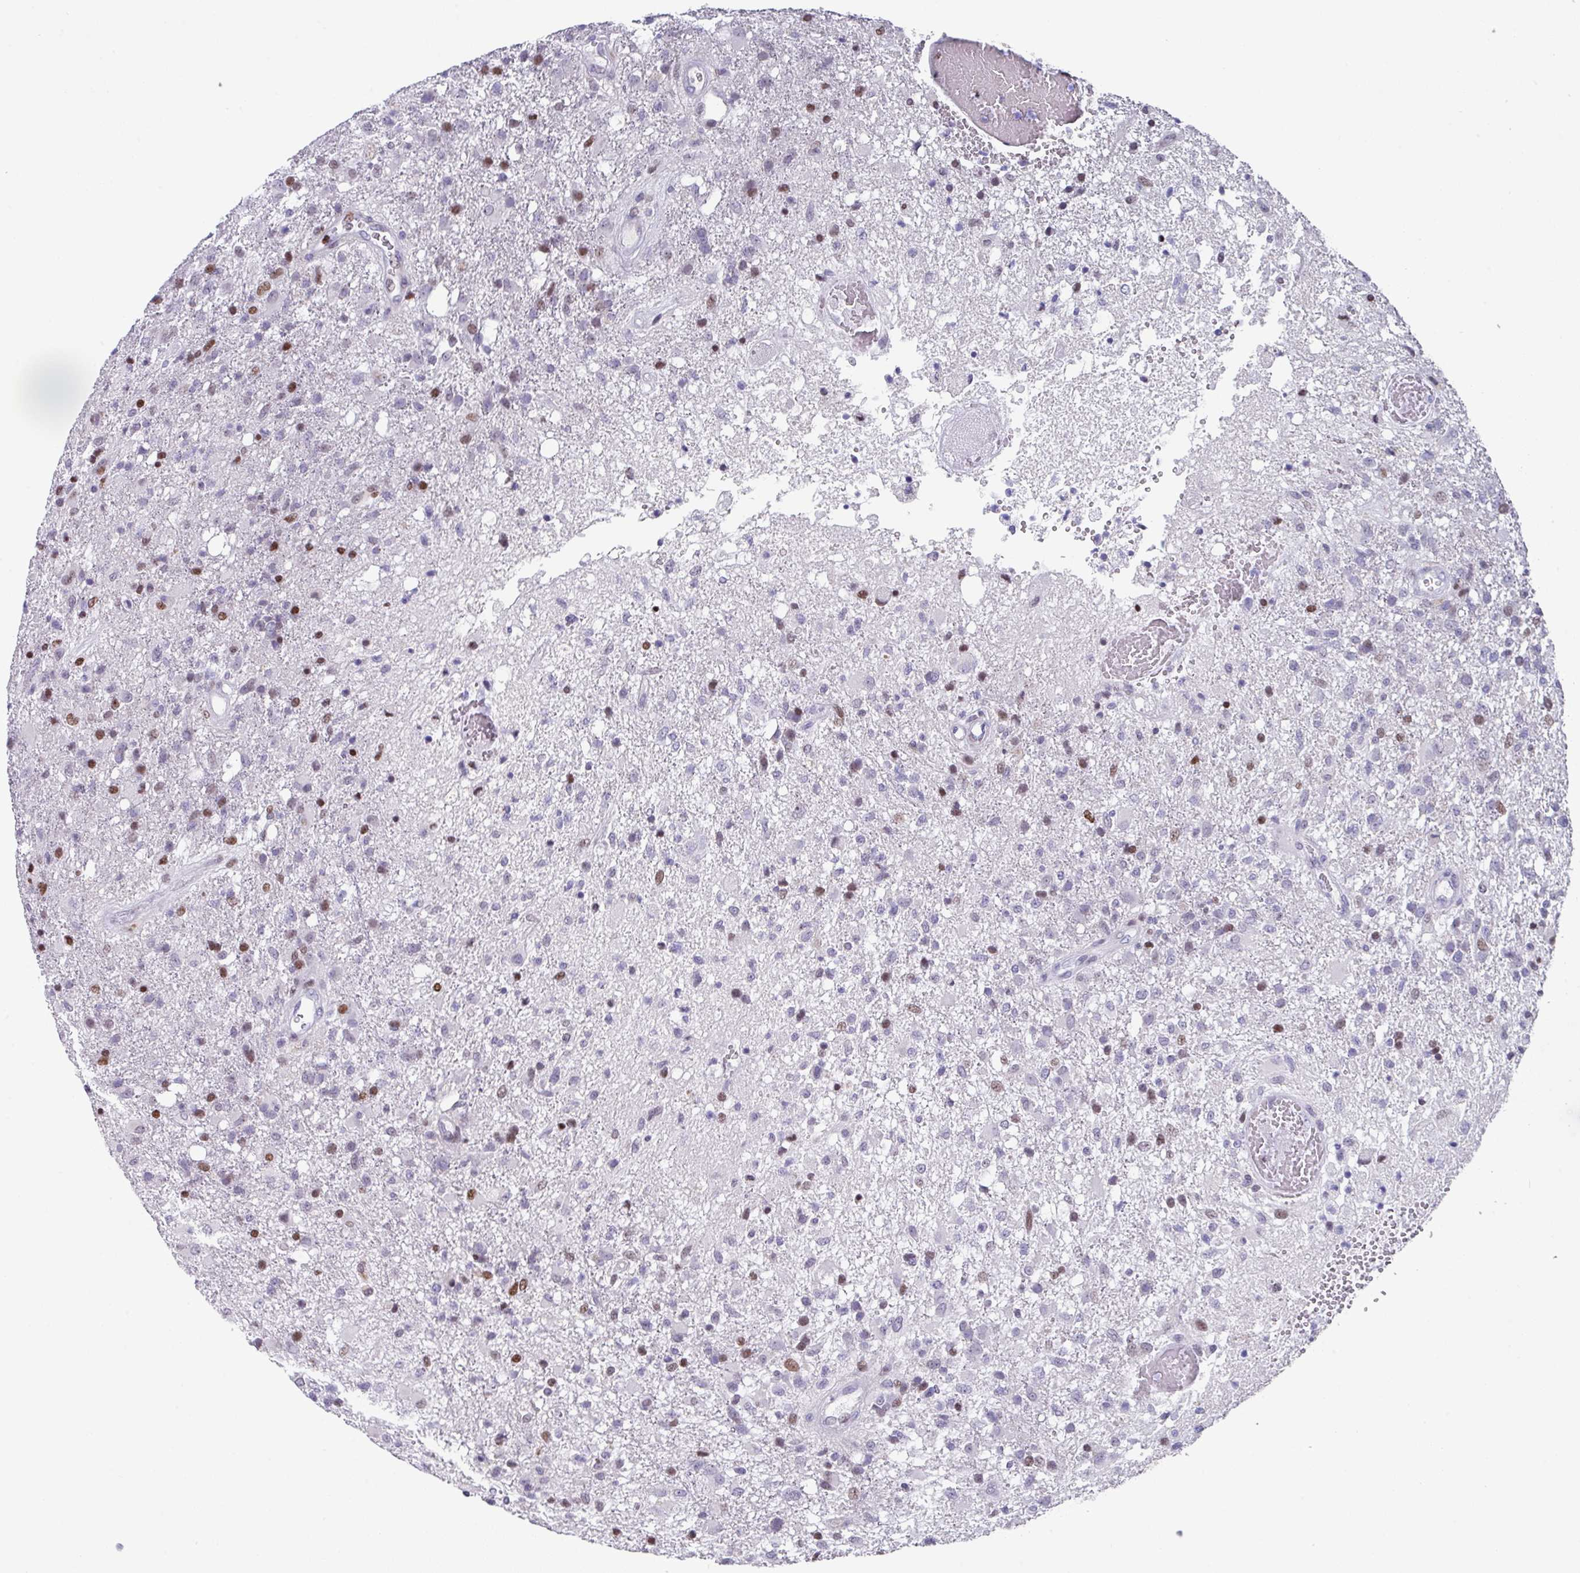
{"staining": {"intensity": "moderate", "quantity": "25%-75%", "location": "nuclear"}, "tissue": "glioma", "cell_type": "Tumor cells", "image_type": "cancer", "snomed": [{"axis": "morphology", "description": "Glioma, malignant, High grade"}, {"axis": "topography", "description": "Brain"}], "caption": "Malignant high-grade glioma stained with a brown dye shows moderate nuclear positive expression in about 25%-75% of tumor cells.", "gene": "TCF3", "patient": {"sex": "female", "age": 74}}